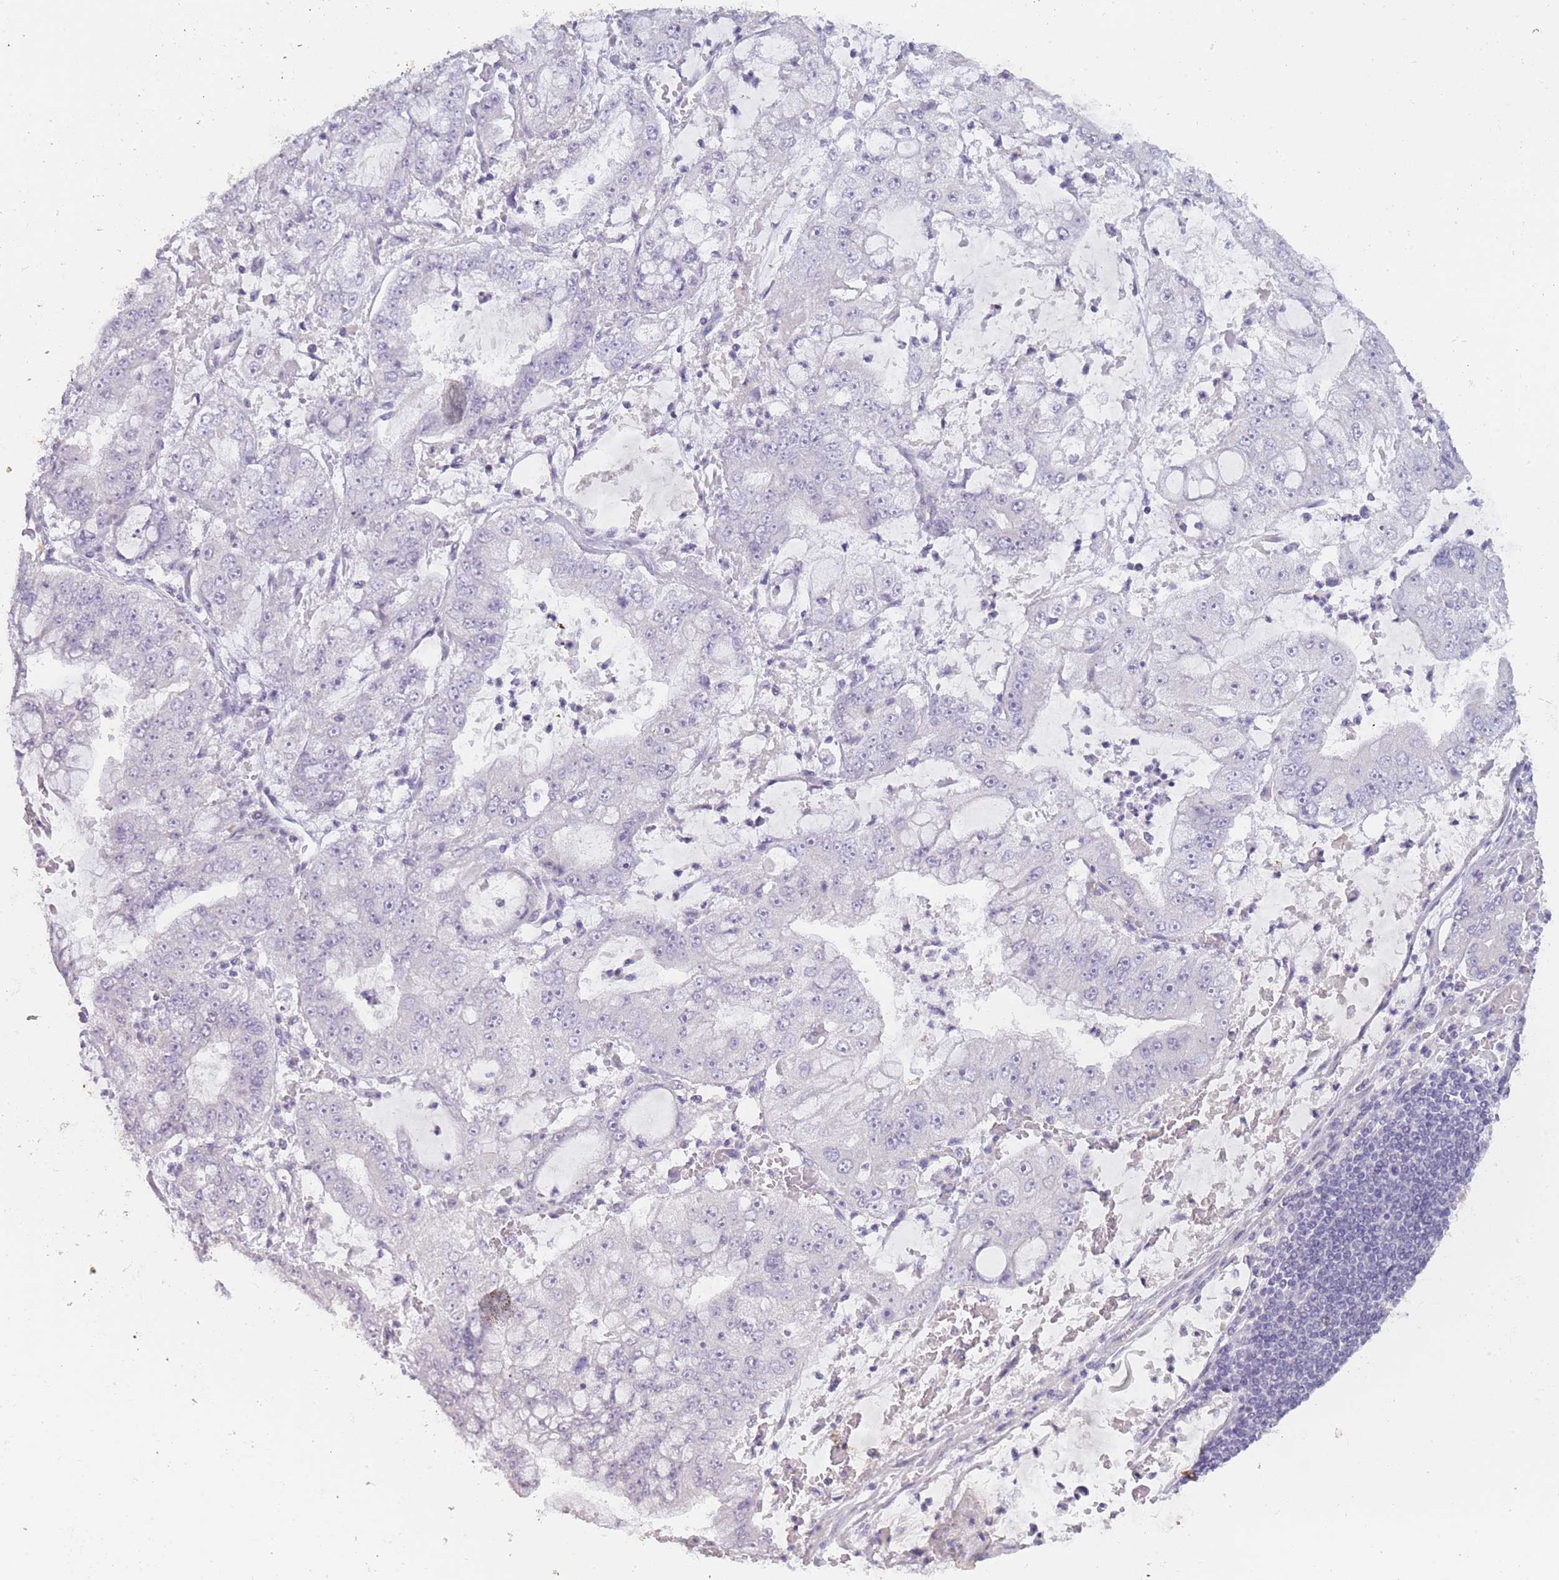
{"staining": {"intensity": "negative", "quantity": "none", "location": "none"}, "tissue": "stomach cancer", "cell_type": "Tumor cells", "image_type": "cancer", "snomed": [{"axis": "morphology", "description": "Adenocarcinoma, NOS"}, {"axis": "topography", "description": "Stomach"}], "caption": "Immunohistochemistry (IHC) image of stomach cancer (adenocarcinoma) stained for a protein (brown), which reveals no expression in tumor cells.", "gene": "INS", "patient": {"sex": "male", "age": 76}}